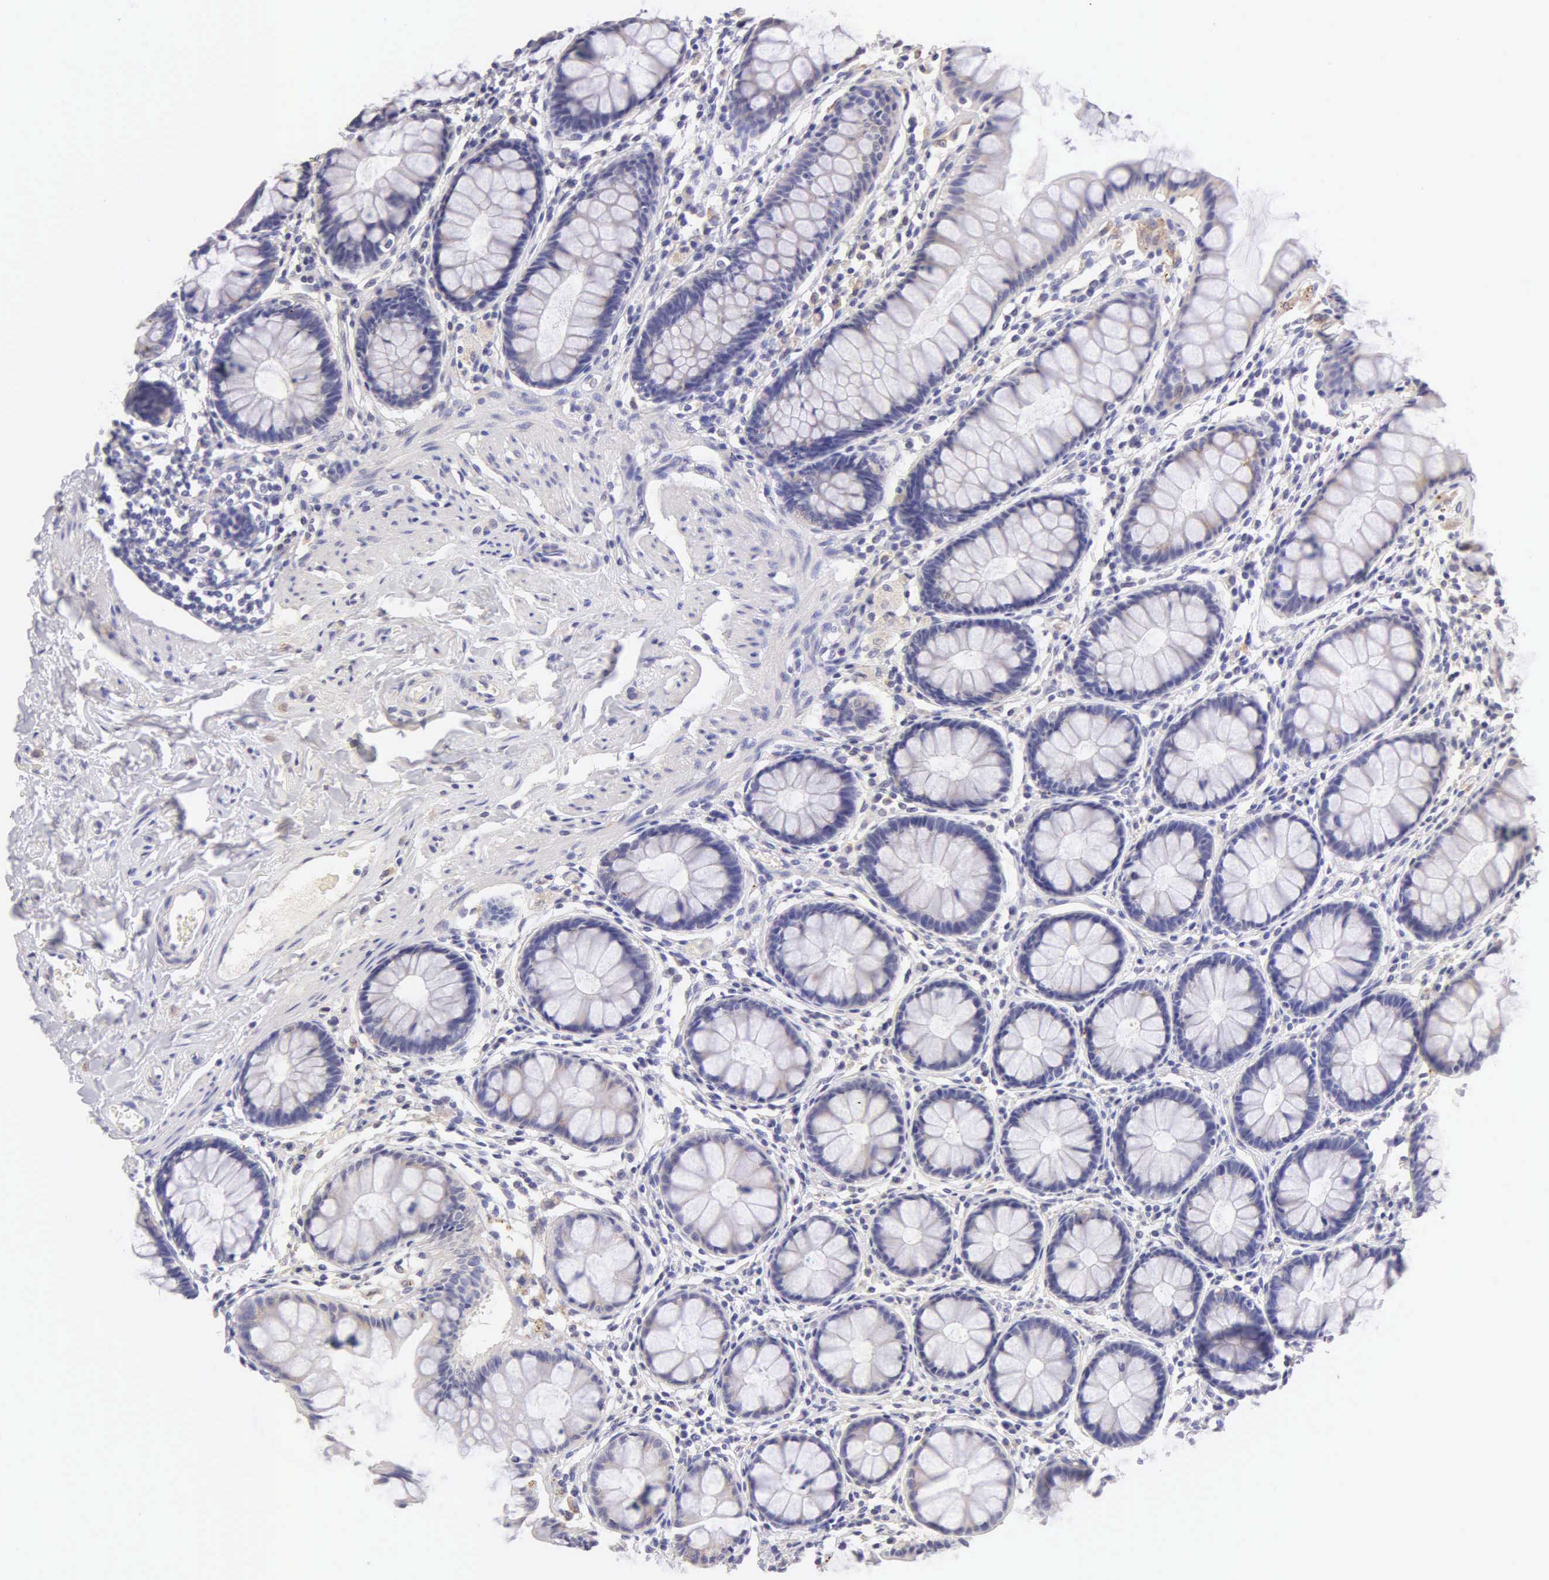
{"staining": {"intensity": "weak", "quantity": "<25%", "location": "cytoplasmic/membranous"}, "tissue": "rectum", "cell_type": "Glandular cells", "image_type": "normal", "snomed": [{"axis": "morphology", "description": "Normal tissue, NOS"}, {"axis": "topography", "description": "Rectum"}], "caption": "An IHC image of benign rectum is shown. There is no staining in glandular cells of rectum. (DAB immunohistochemistry, high magnification).", "gene": "ESR1", "patient": {"sex": "male", "age": 86}}